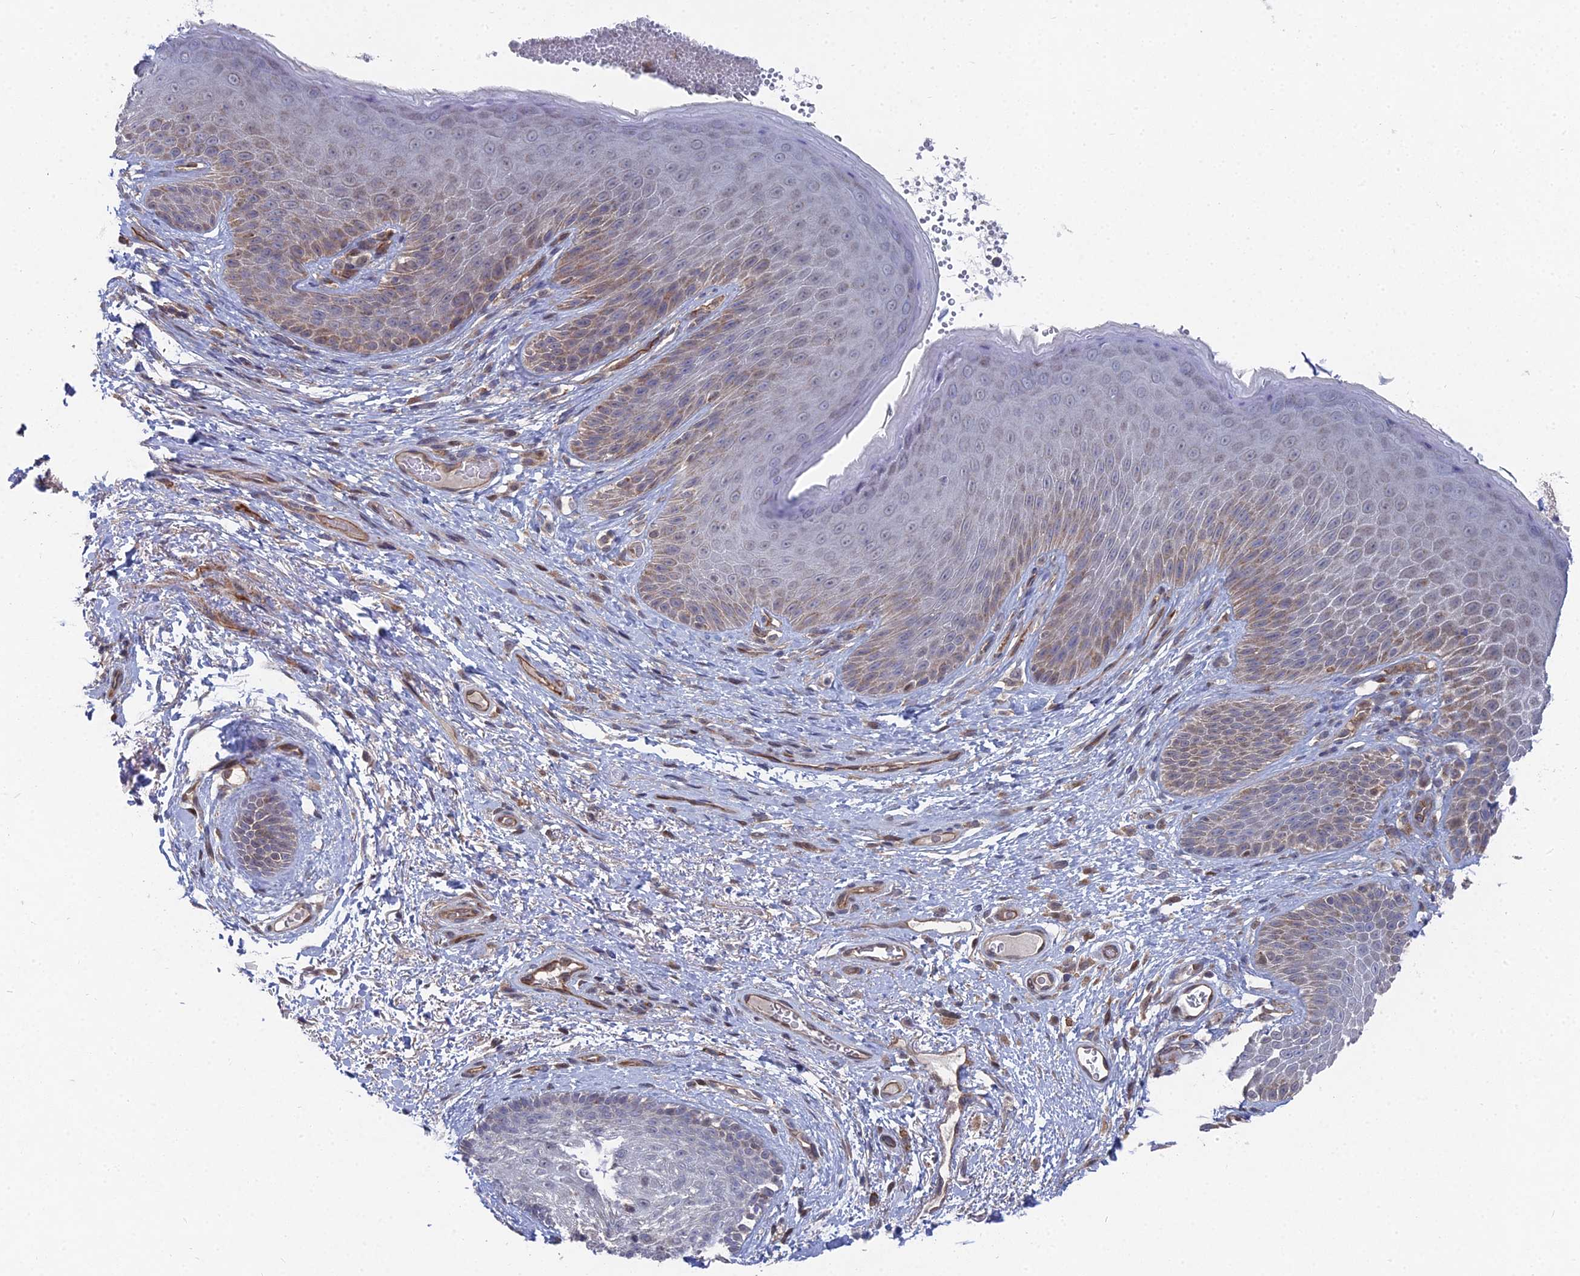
{"staining": {"intensity": "weak", "quantity": "<25%", "location": "cytoplasmic/membranous"}, "tissue": "skin", "cell_type": "Epidermal cells", "image_type": "normal", "snomed": [{"axis": "morphology", "description": "Normal tissue, NOS"}, {"axis": "topography", "description": "Anal"}], "caption": "Normal skin was stained to show a protein in brown. There is no significant expression in epidermal cells.", "gene": "UNC5D", "patient": {"sex": "male", "age": 74}}